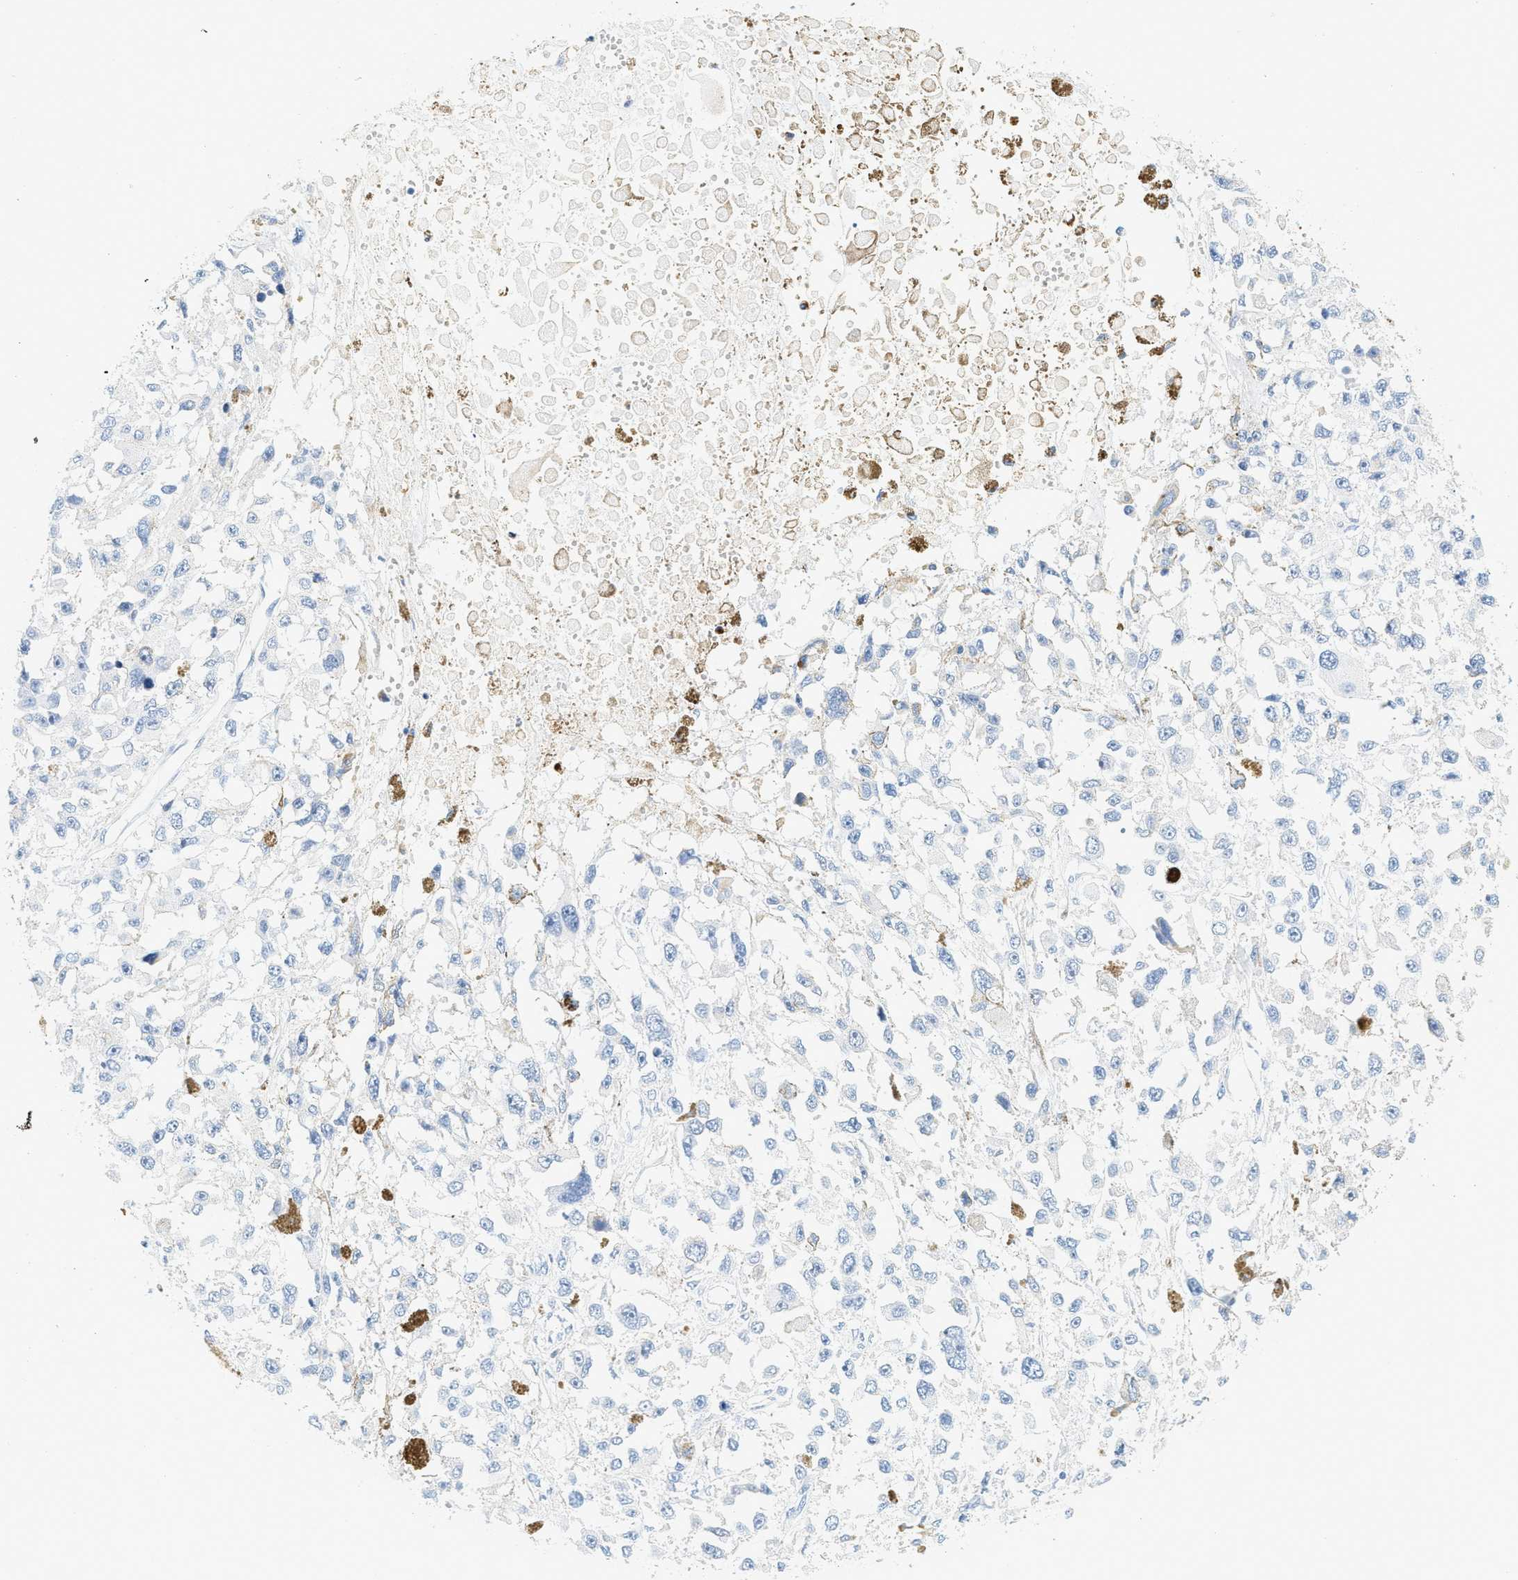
{"staining": {"intensity": "negative", "quantity": "none", "location": "none"}, "tissue": "melanoma", "cell_type": "Tumor cells", "image_type": "cancer", "snomed": [{"axis": "morphology", "description": "Malignant melanoma, Metastatic site"}, {"axis": "topography", "description": "Lymph node"}], "caption": "This image is of malignant melanoma (metastatic site) stained with IHC to label a protein in brown with the nuclei are counter-stained blue. There is no staining in tumor cells.", "gene": "LCN2", "patient": {"sex": "male", "age": 59}}